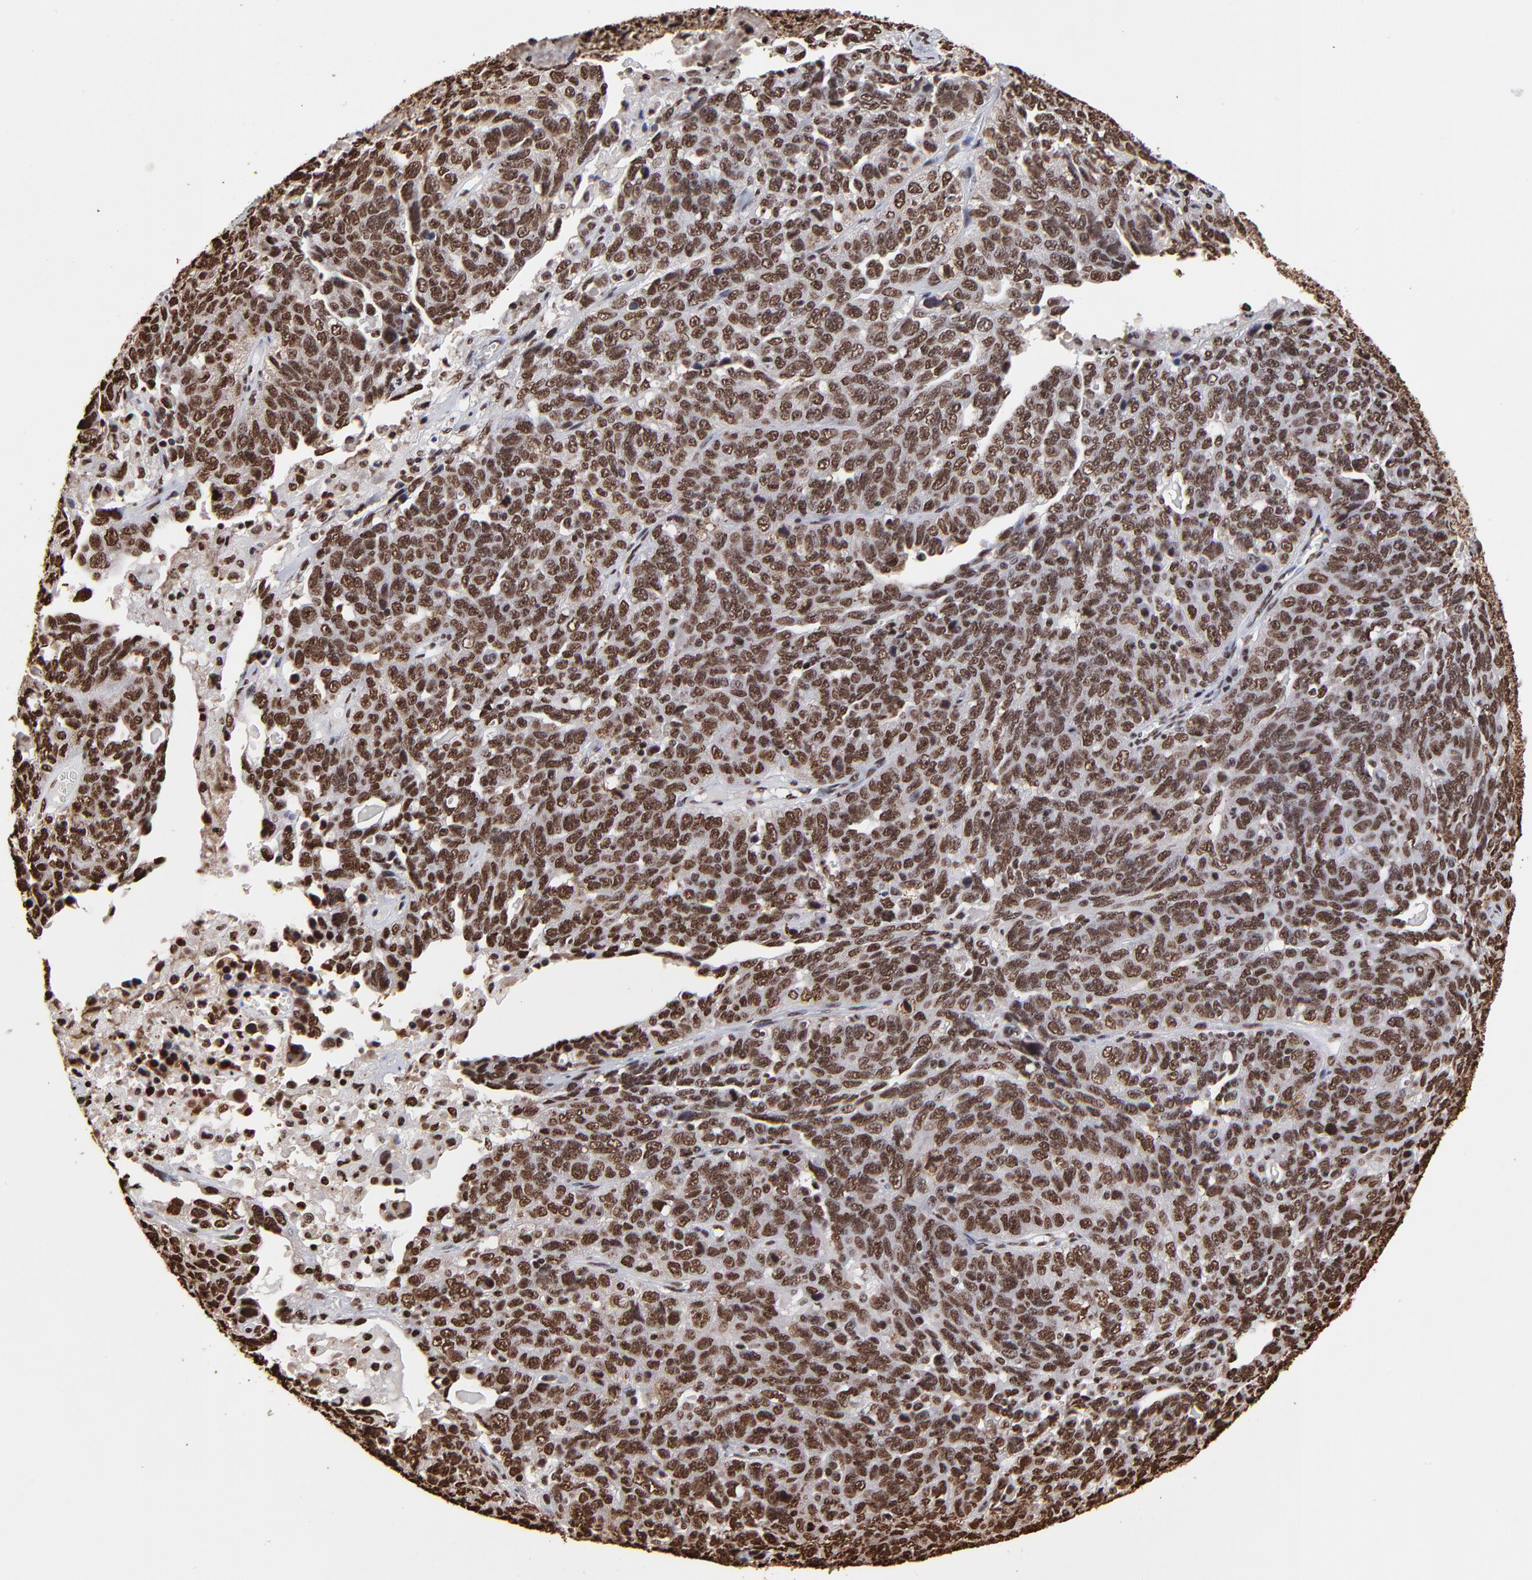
{"staining": {"intensity": "moderate", "quantity": ">75%", "location": "nuclear"}, "tissue": "ovarian cancer", "cell_type": "Tumor cells", "image_type": "cancer", "snomed": [{"axis": "morphology", "description": "Cystadenocarcinoma, serous, NOS"}, {"axis": "topography", "description": "Ovary"}], "caption": "Ovarian cancer (serous cystadenocarcinoma) tissue reveals moderate nuclear expression in approximately >75% of tumor cells", "gene": "ZNF544", "patient": {"sex": "female", "age": 71}}